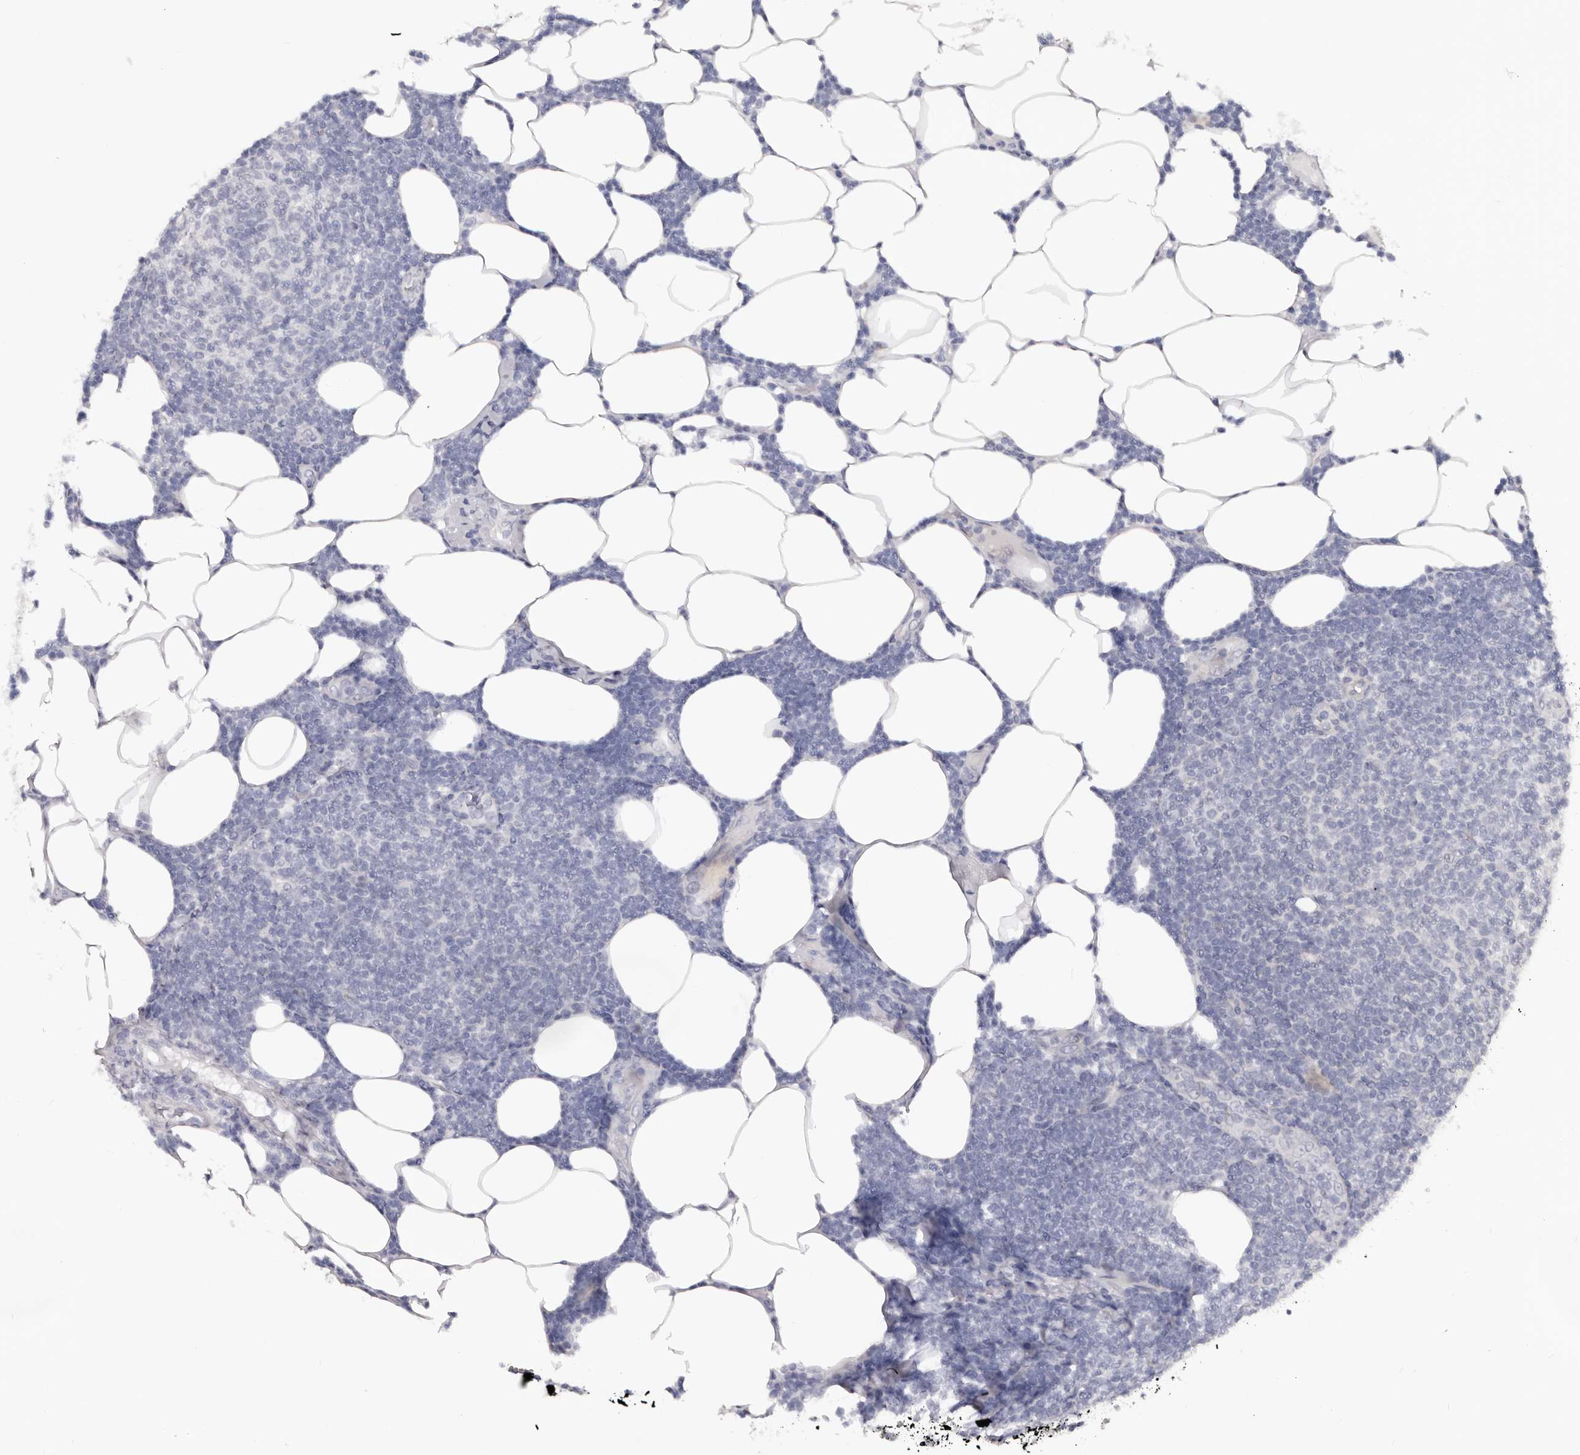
{"staining": {"intensity": "negative", "quantity": "none", "location": "none"}, "tissue": "lymphoma", "cell_type": "Tumor cells", "image_type": "cancer", "snomed": [{"axis": "morphology", "description": "Malignant lymphoma, non-Hodgkin's type, Low grade"}, {"axis": "topography", "description": "Lymph node"}], "caption": "An immunohistochemistry (IHC) micrograph of lymphoma is shown. There is no staining in tumor cells of lymphoma.", "gene": "NOL12", "patient": {"sex": "male", "age": 66}}